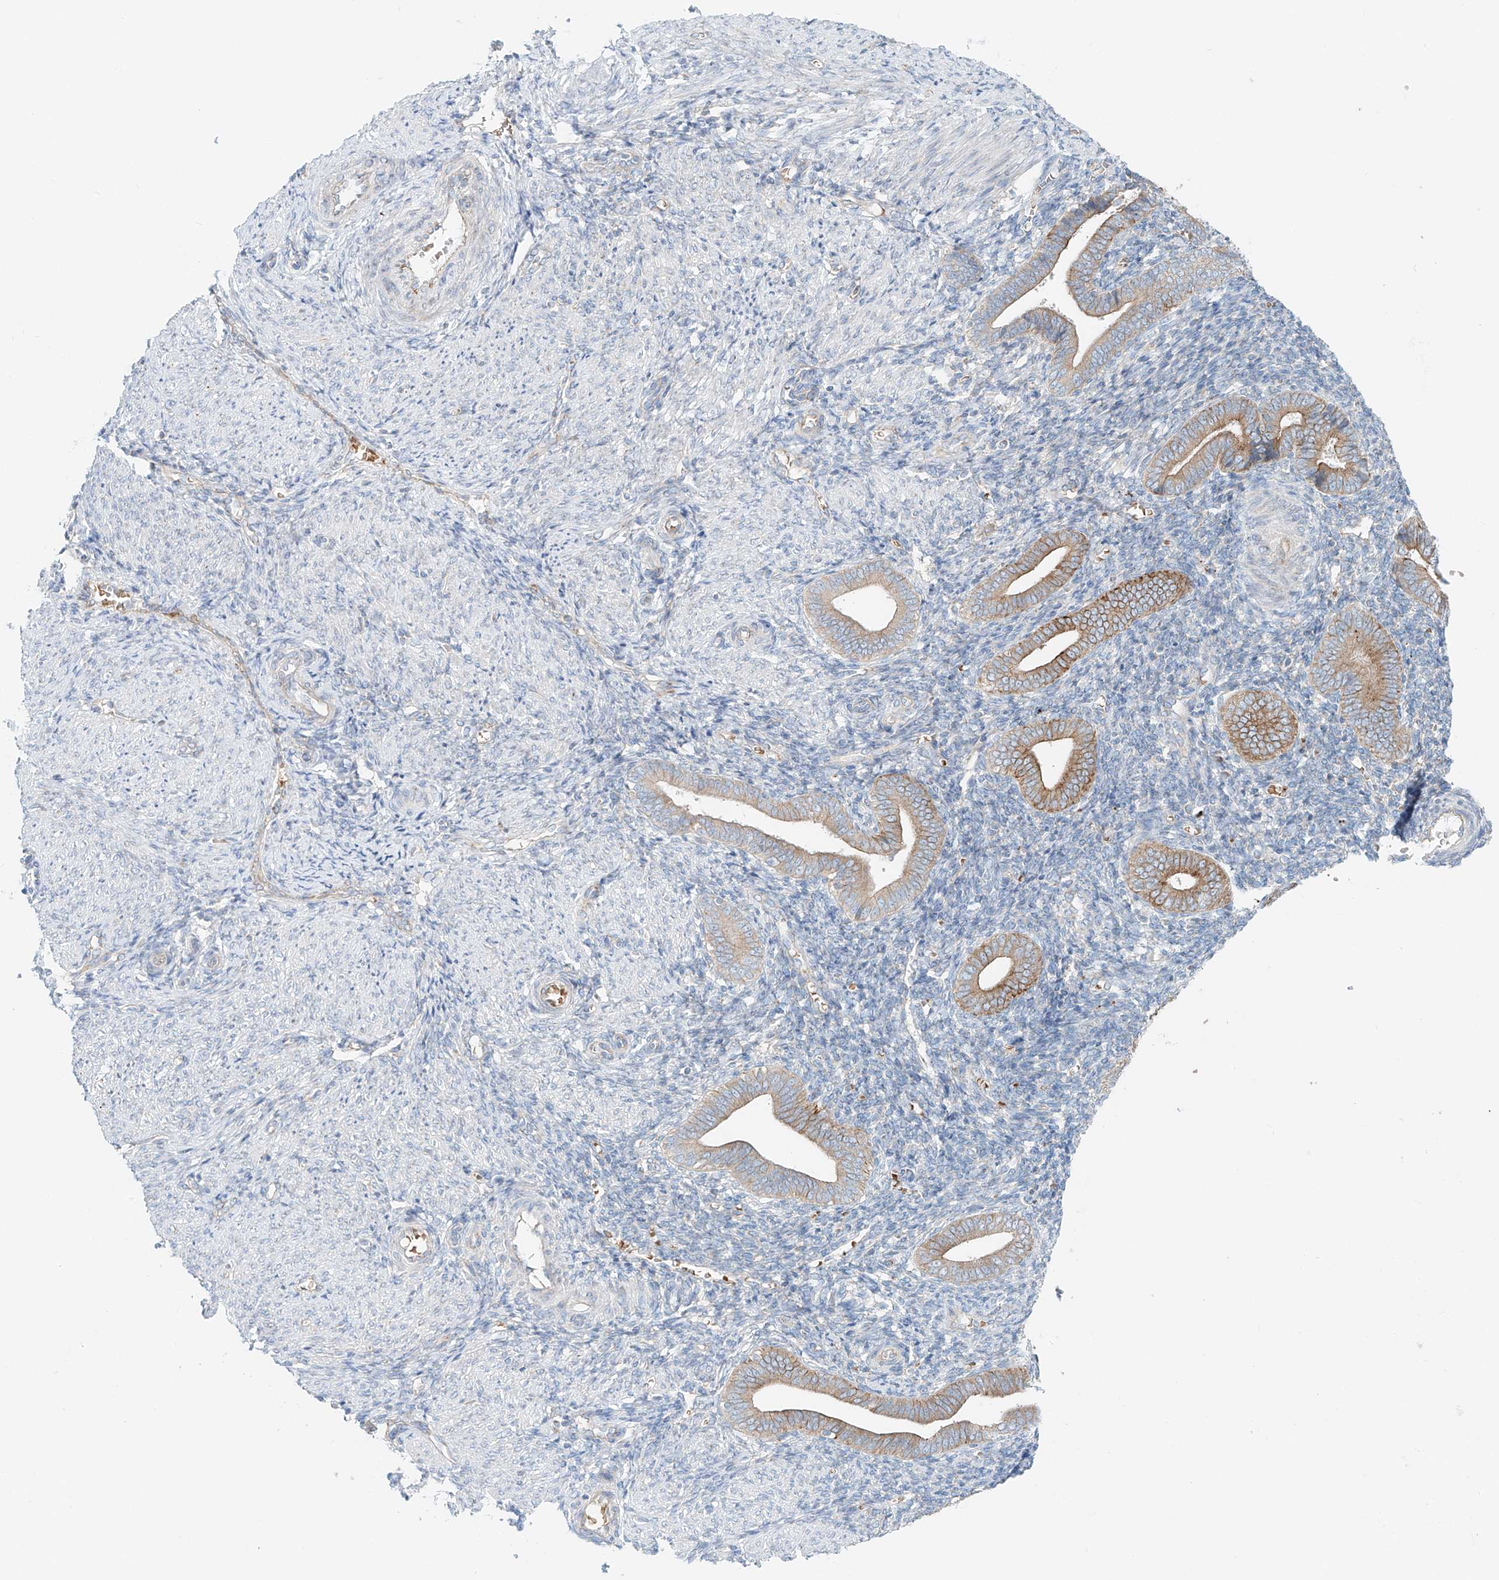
{"staining": {"intensity": "negative", "quantity": "none", "location": "none"}, "tissue": "endometrium", "cell_type": "Cells in endometrial stroma", "image_type": "normal", "snomed": [{"axis": "morphology", "description": "Normal tissue, NOS"}, {"axis": "topography", "description": "Uterus"}, {"axis": "topography", "description": "Endometrium"}], "caption": "Cells in endometrial stroma show no significant protein positivity in unremarkable endometrium. The staining was performed using DAB (3,3'-diaminobenzidine) to visualize the protein expression in brown, while the nuclei were stained in blue with hematoxylin (Magnification: 20x).", "gene": "EIPR1", "patient": {"sex": "female", "age": 33}}